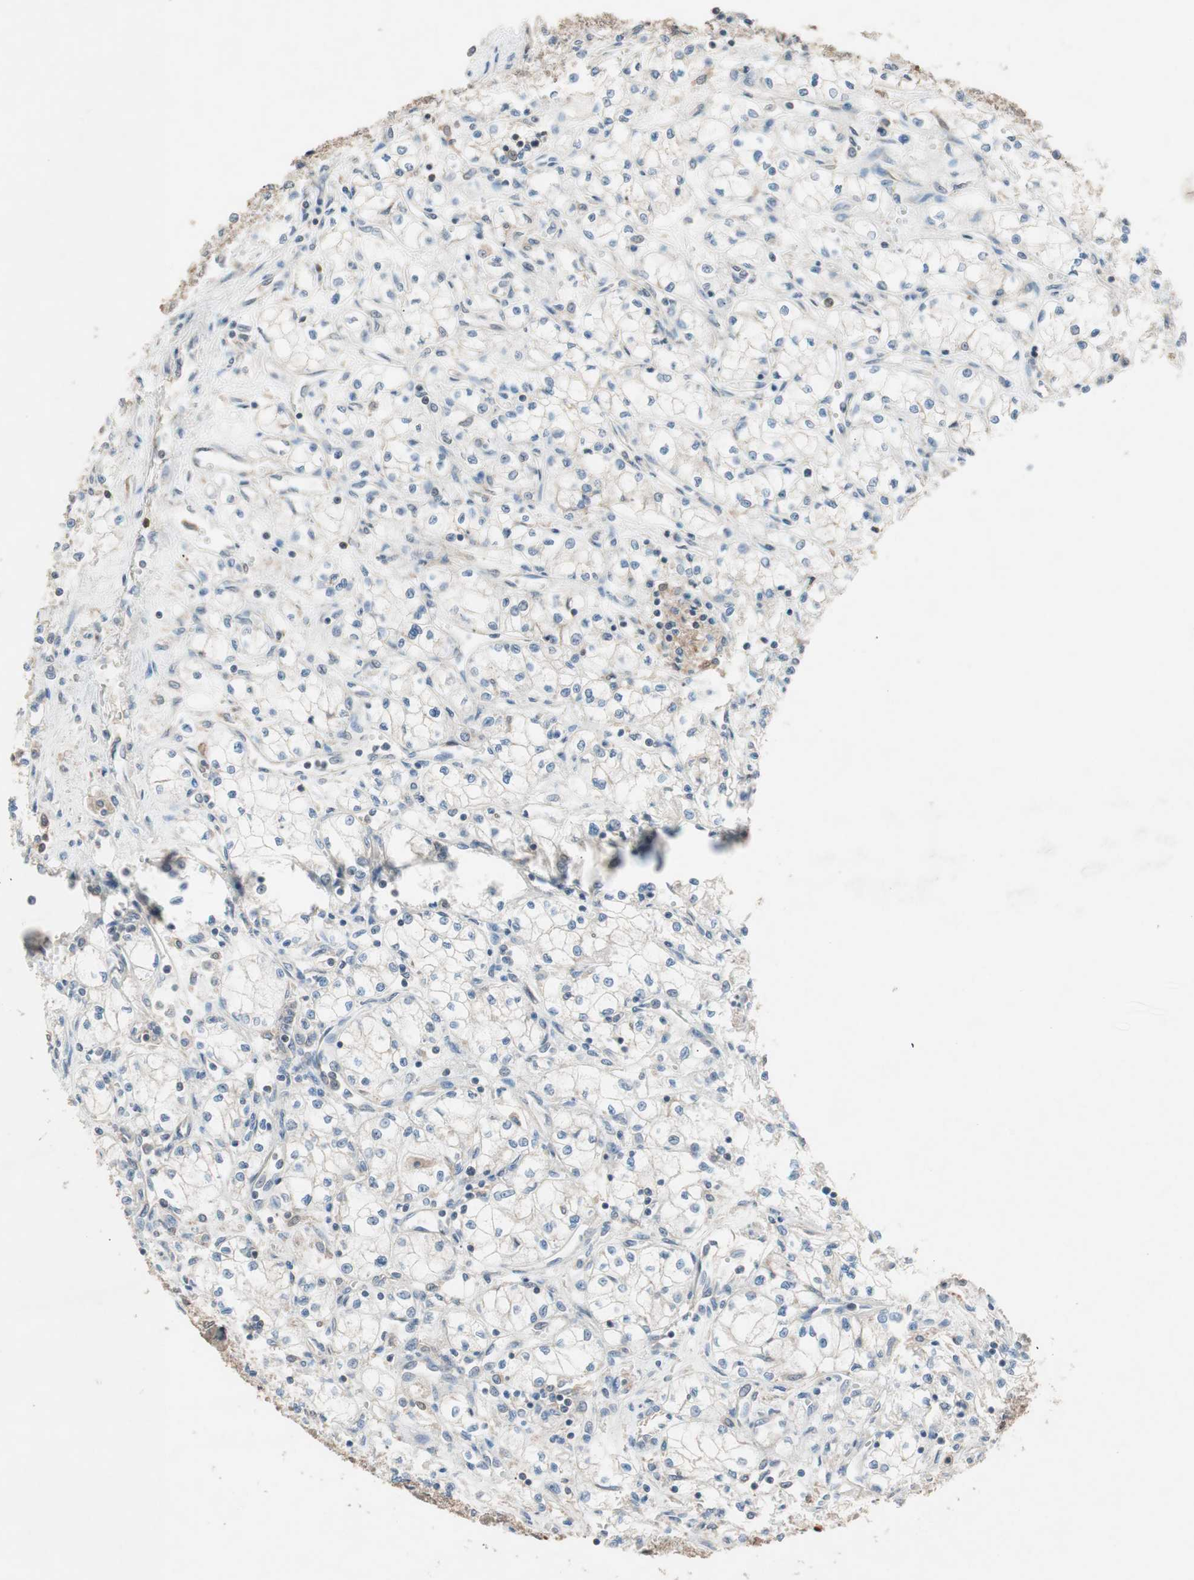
{"staining": {"intensity": "weak", "quantity": "<25%", "location": "cytoplasmic/membranous"}, "tissue": "renal cancer", "cell_type": "Tumor cells", "image_type": "cancer", "snomed": [{"axis": "morphology", "description": "Normal tissue, NOS"}, {"axis": "morphology", "description": "Adenocarcinoma, NOS"}, {"axis": "topography", "description": "Kidney"}], "caption": "Histopathology image shows no protein positivity in tumor cells of adenocarcinoma (renal) tissue.", "gene": "GART", "patient": {"sex": "male", "age": 59}}